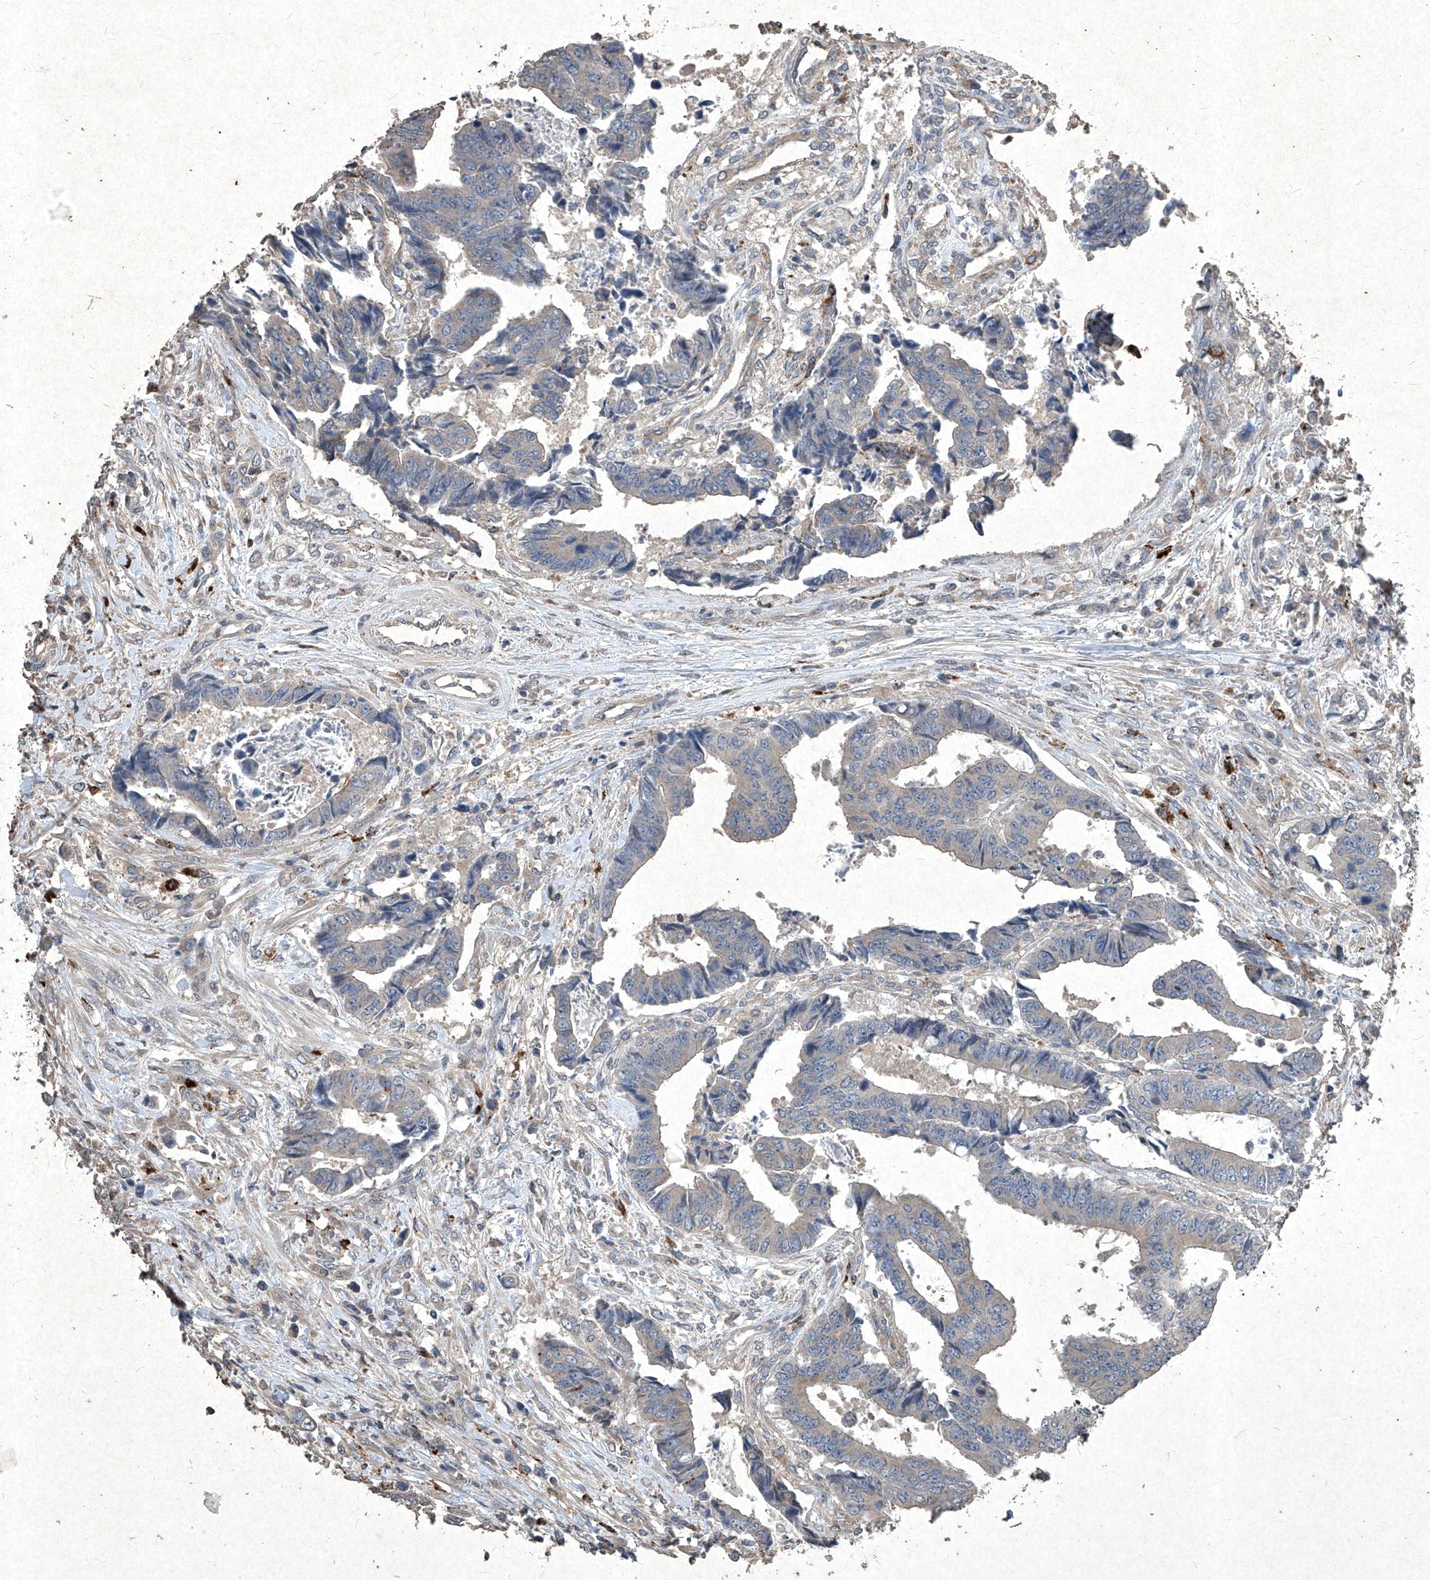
{"staining": {"intensity": "weak", "quantity": "<25%", "location": "cytoplasmic/membranous"}, "tissue": "colorectal cancer", "cell_type": "Tumor cells", "image_type": "cancer", "snomed": [{"axis": "morphology", "description": "Adenocarcinoma, NOS"}, {"axis": "topography", "description": "Rectum"}], "caption": "An image of adenocarcinoma (colorectal) stained for a protein shows no brown staining in tumor cells.", "gene": "MED16", "patient": {"sex": "male", "age": 84}}